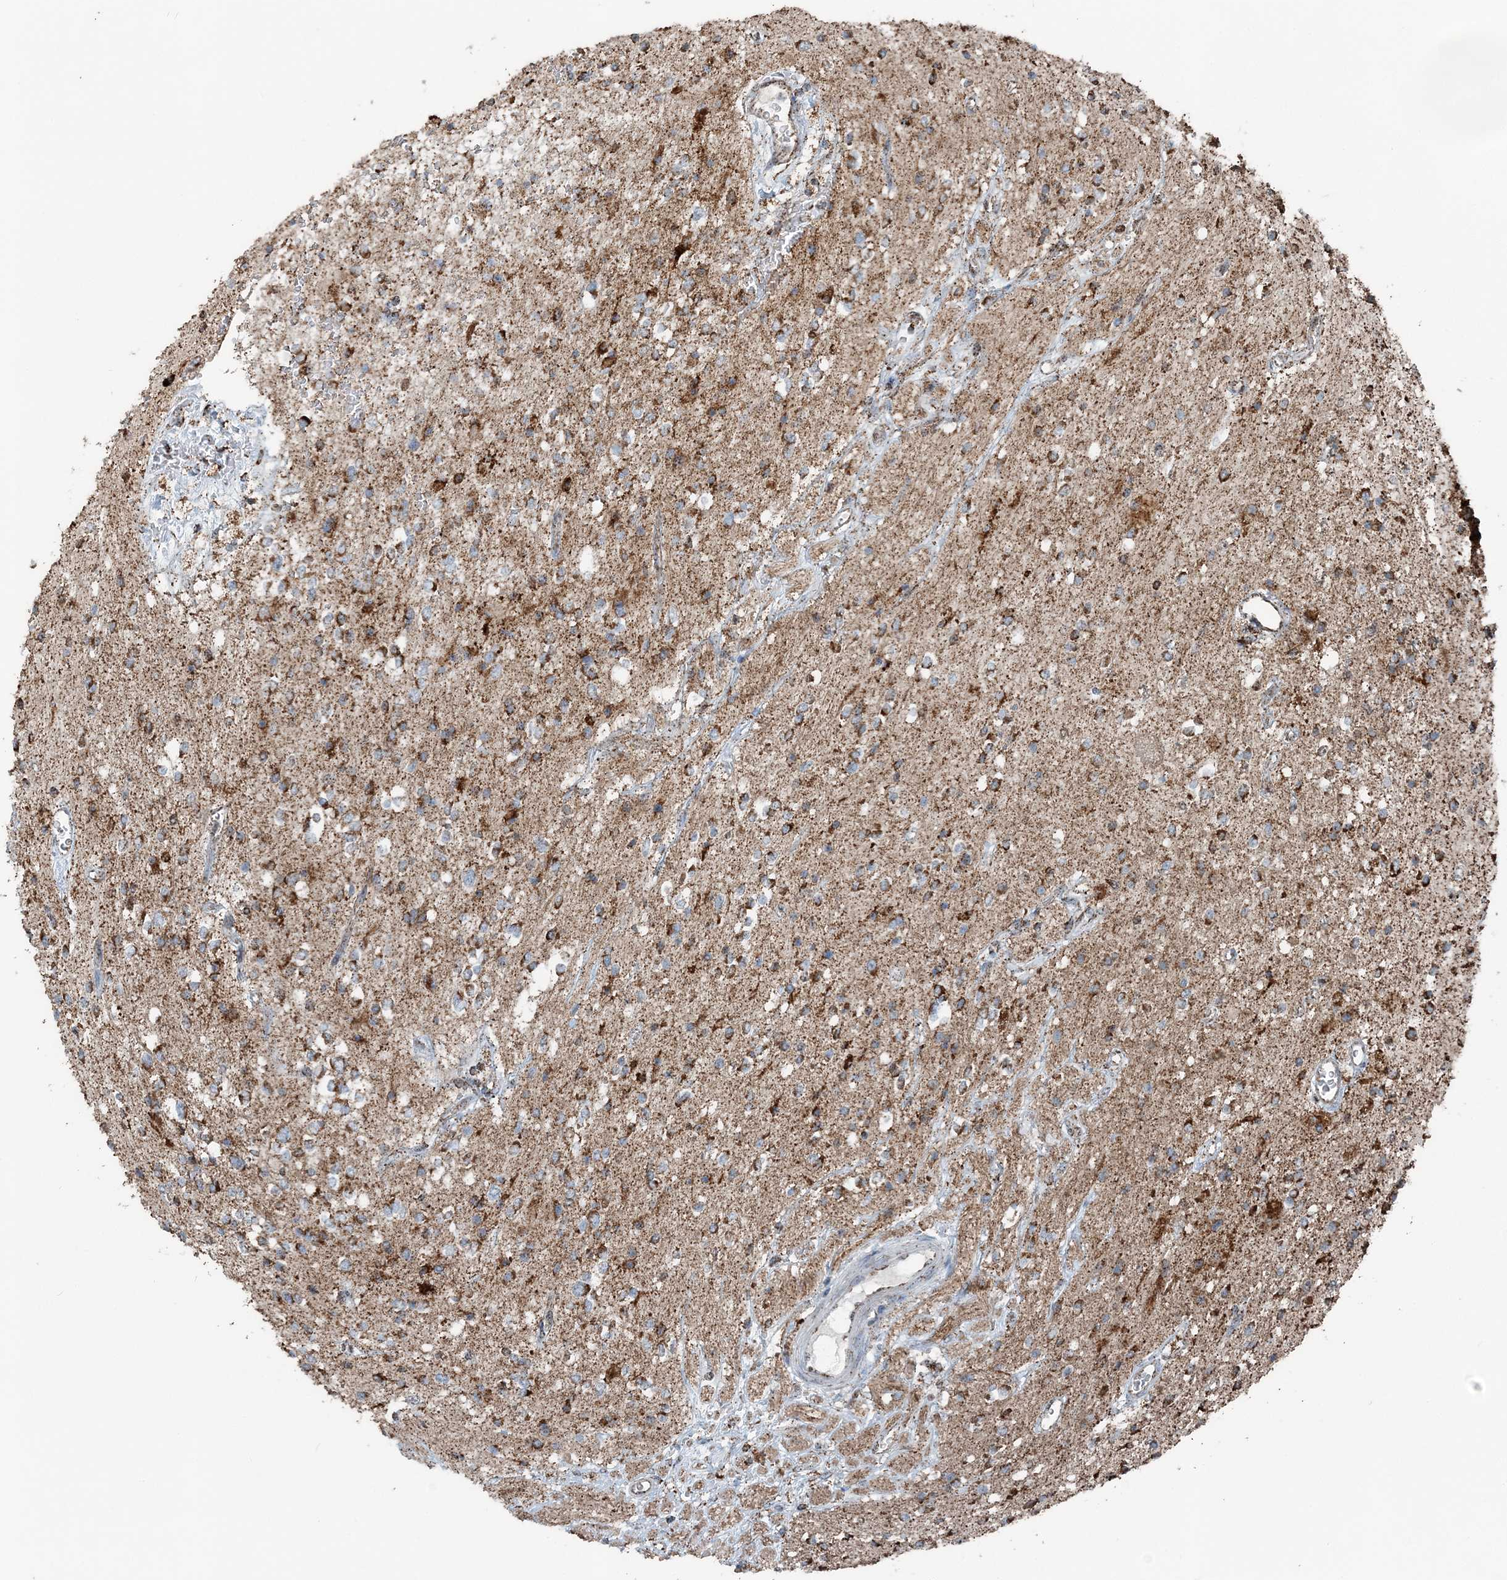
{"staining": {"intensity": "moderate", "quantity": ">75%", "location": "cytoplasmic/membranous"}, "tissue": "glioma", "cell_type": "Tumor cells", "image_type": "cancer", "snomed": [{"axis": "morphology", "description": "Glioma, malignant, High grade"}, {"axis": "topography", "description": "Brain"}], "caption": "An image of glioma stained for a protein shows moderate cytoplasmic/membranous brown staining in tumor cells. (brown staining indicates protein expression, while blue staining denotes nuclei).", "gene": "SUCLG1", "patient": {"sex": "male", "age": 34}}